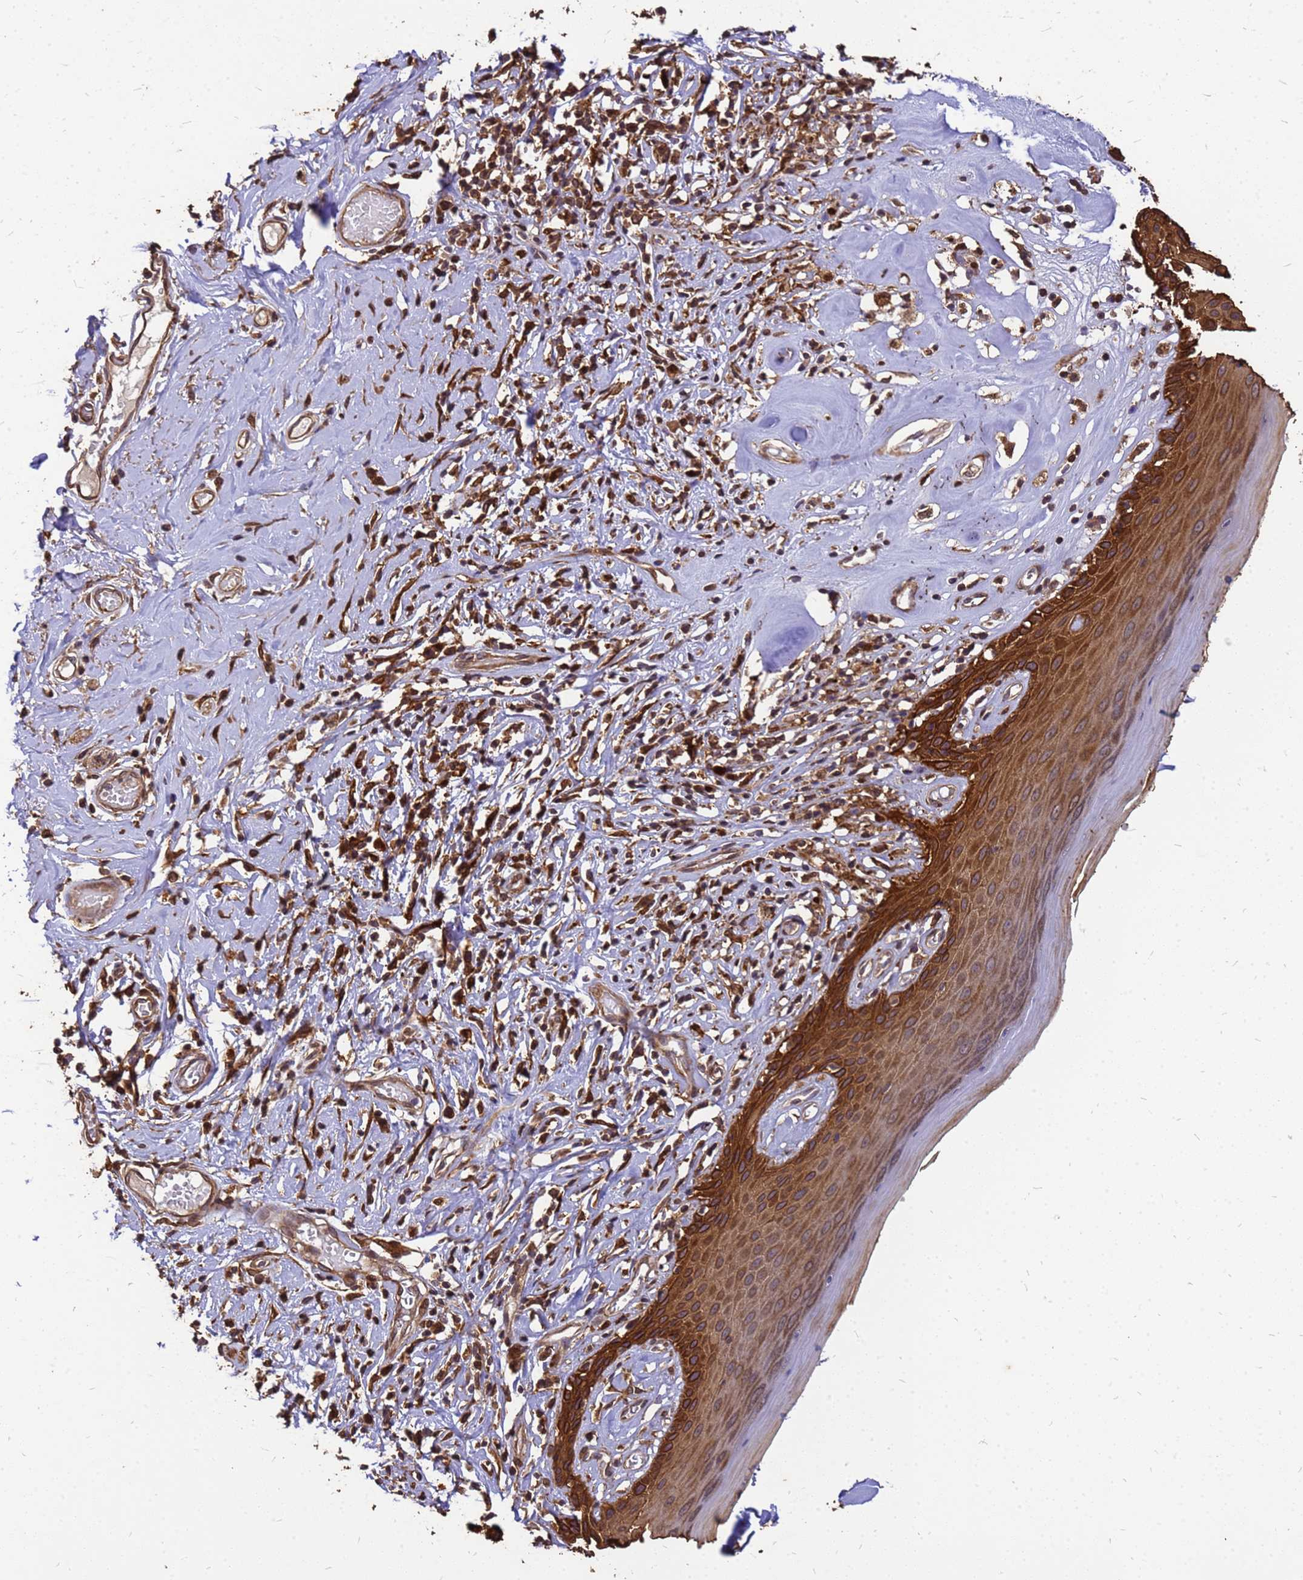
{"staining": {"intensity": "strong", "quantity": ">75%", "location": "cytoplasmic/membranous"}, "tissue": "skin", "cell_type": "Epidermal cells", "image_type": "normal", "snomed": [{"axis": "morphology", "description": "Normal tissue, NOS"}, {"axis": "morphology", "description": "Inflammation, NOS"}, {"axis": "topography", "description": "Vulva"}], "caption": "Brown immunohistochemical staining in benign skin demonstrates strong cytoplasmic/membranous expression in about >75% of epidermal cells. Immunohistochemistry stains the protein in brown and the nuclei are stained blue.", "gene": "ZNF618", "patient": {"sex": "female", "age": 84}}